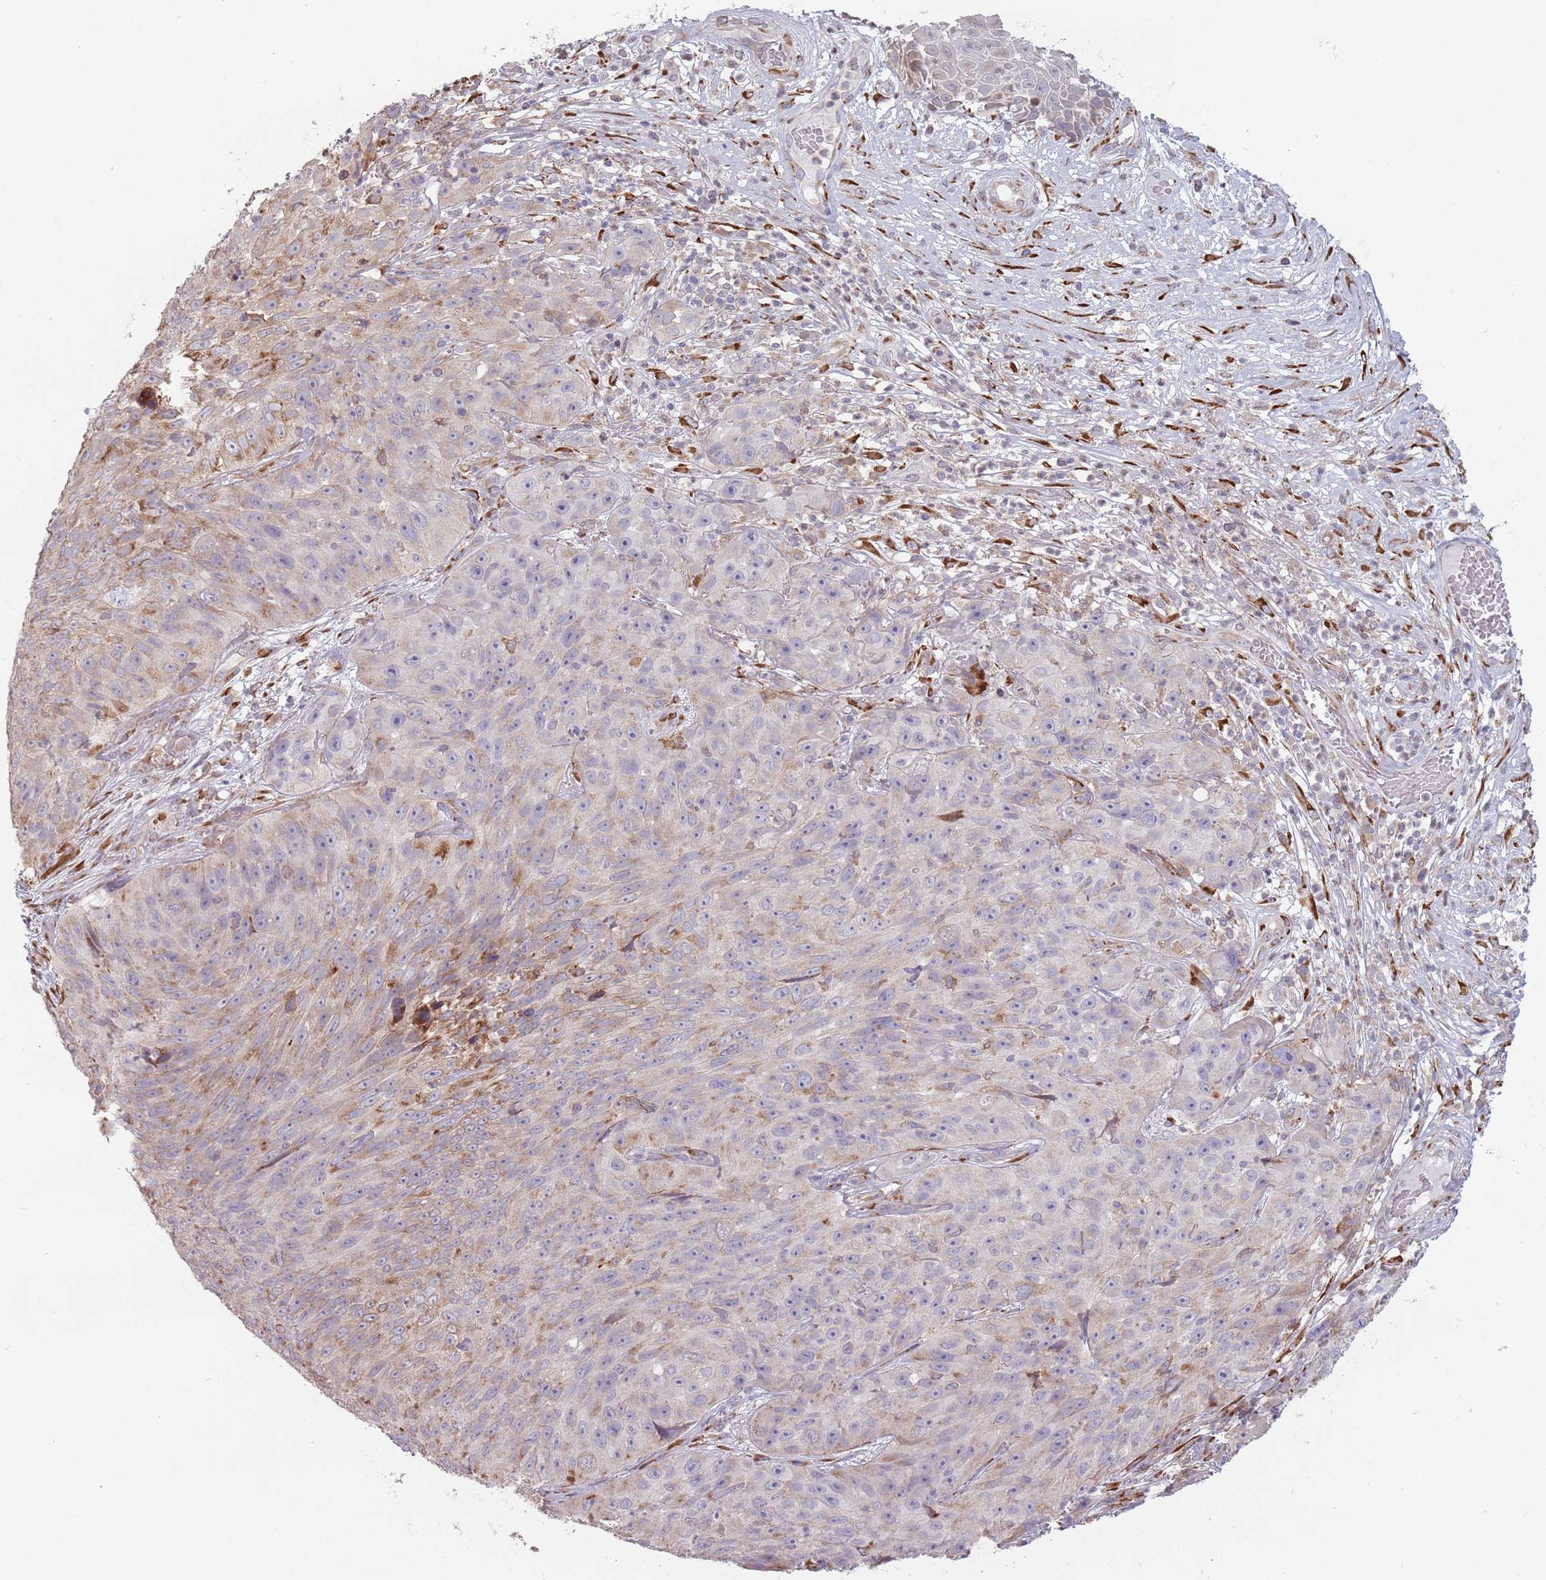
{"staining": {"intensity": "negative", "quantity": "none", "location": "none"}, "tissue": "skin cancer", "cell_type": "Tumor cells", "image_type": "cancer", "snomed": [{"axis": "morphology", "description": "Squamous cell carcinoma, NOS"}, {"axis": "topography", "description": "Skin"}], "caption": "The immunohistochemistry (IHC) micrograph has no significant positivity in tumor cells of skin cancer (squamous cell carcinoma) tissue. The staining was performed using DAB to visualize the protein expression in brown, while the nuclei were stained in blue with hematoxylin (Magnification: 20x).", "gene": "RPS9", "patient": {"sex": "female", "age": 87}}